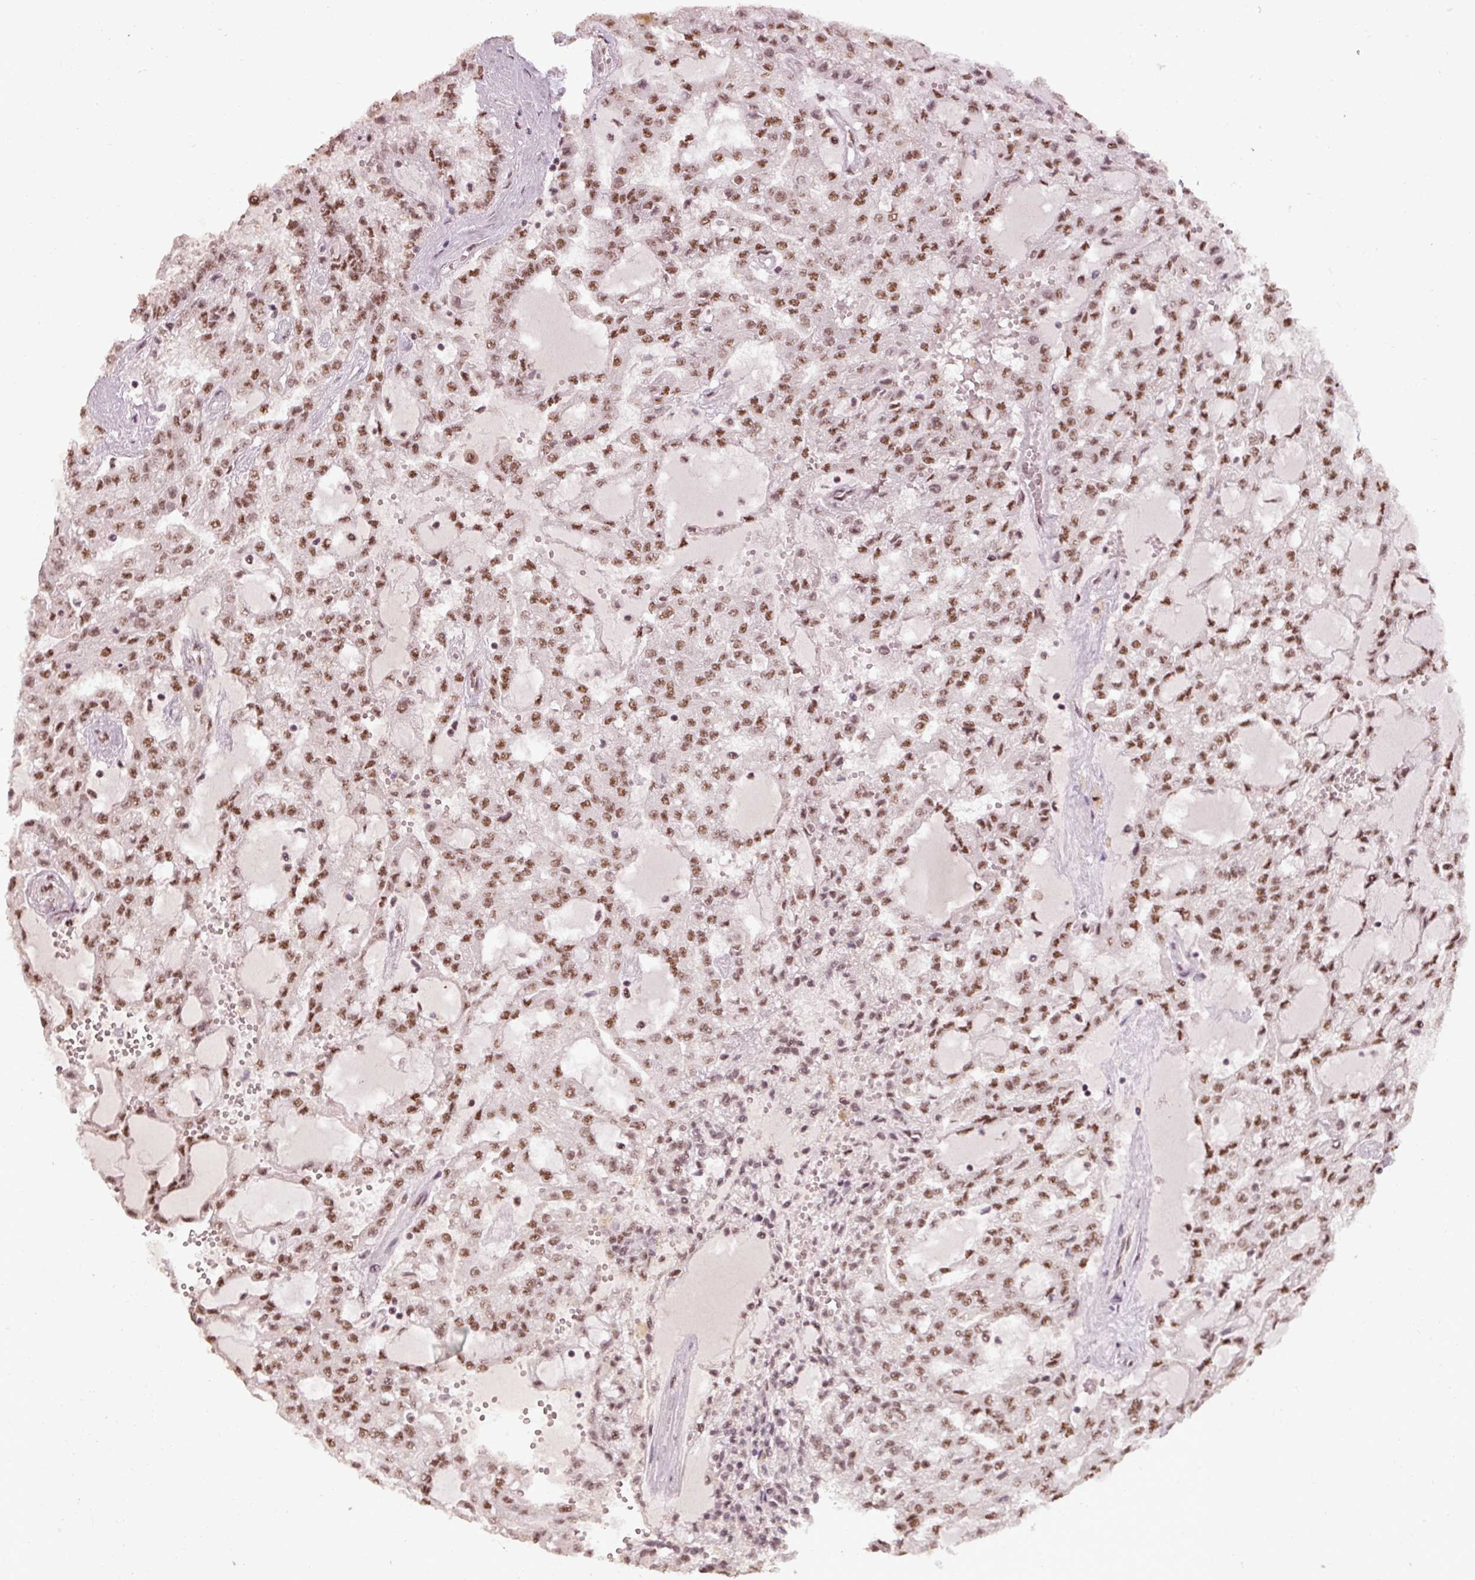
{"staining": {"intensity": "moderate", "quantity": ">75%", "location": "nuclear"}, "tissue": "renal cancer", "cell_type": "Tumor cells", "image_type": "cancer", "snomed": [{"axis": "morphology", "description": "Adenocarcinoma, NOS"}, {"axis": "topography", "description": "Kidney"}], "caption": "This is a micrograph of immunohistochemistry staining of renal cancer (adenocarcinoma), which shows moderate staining in the nuclear of tumor cells.", "gene": "BCAS3", "patient": {"sex": "male", "age": 63}}